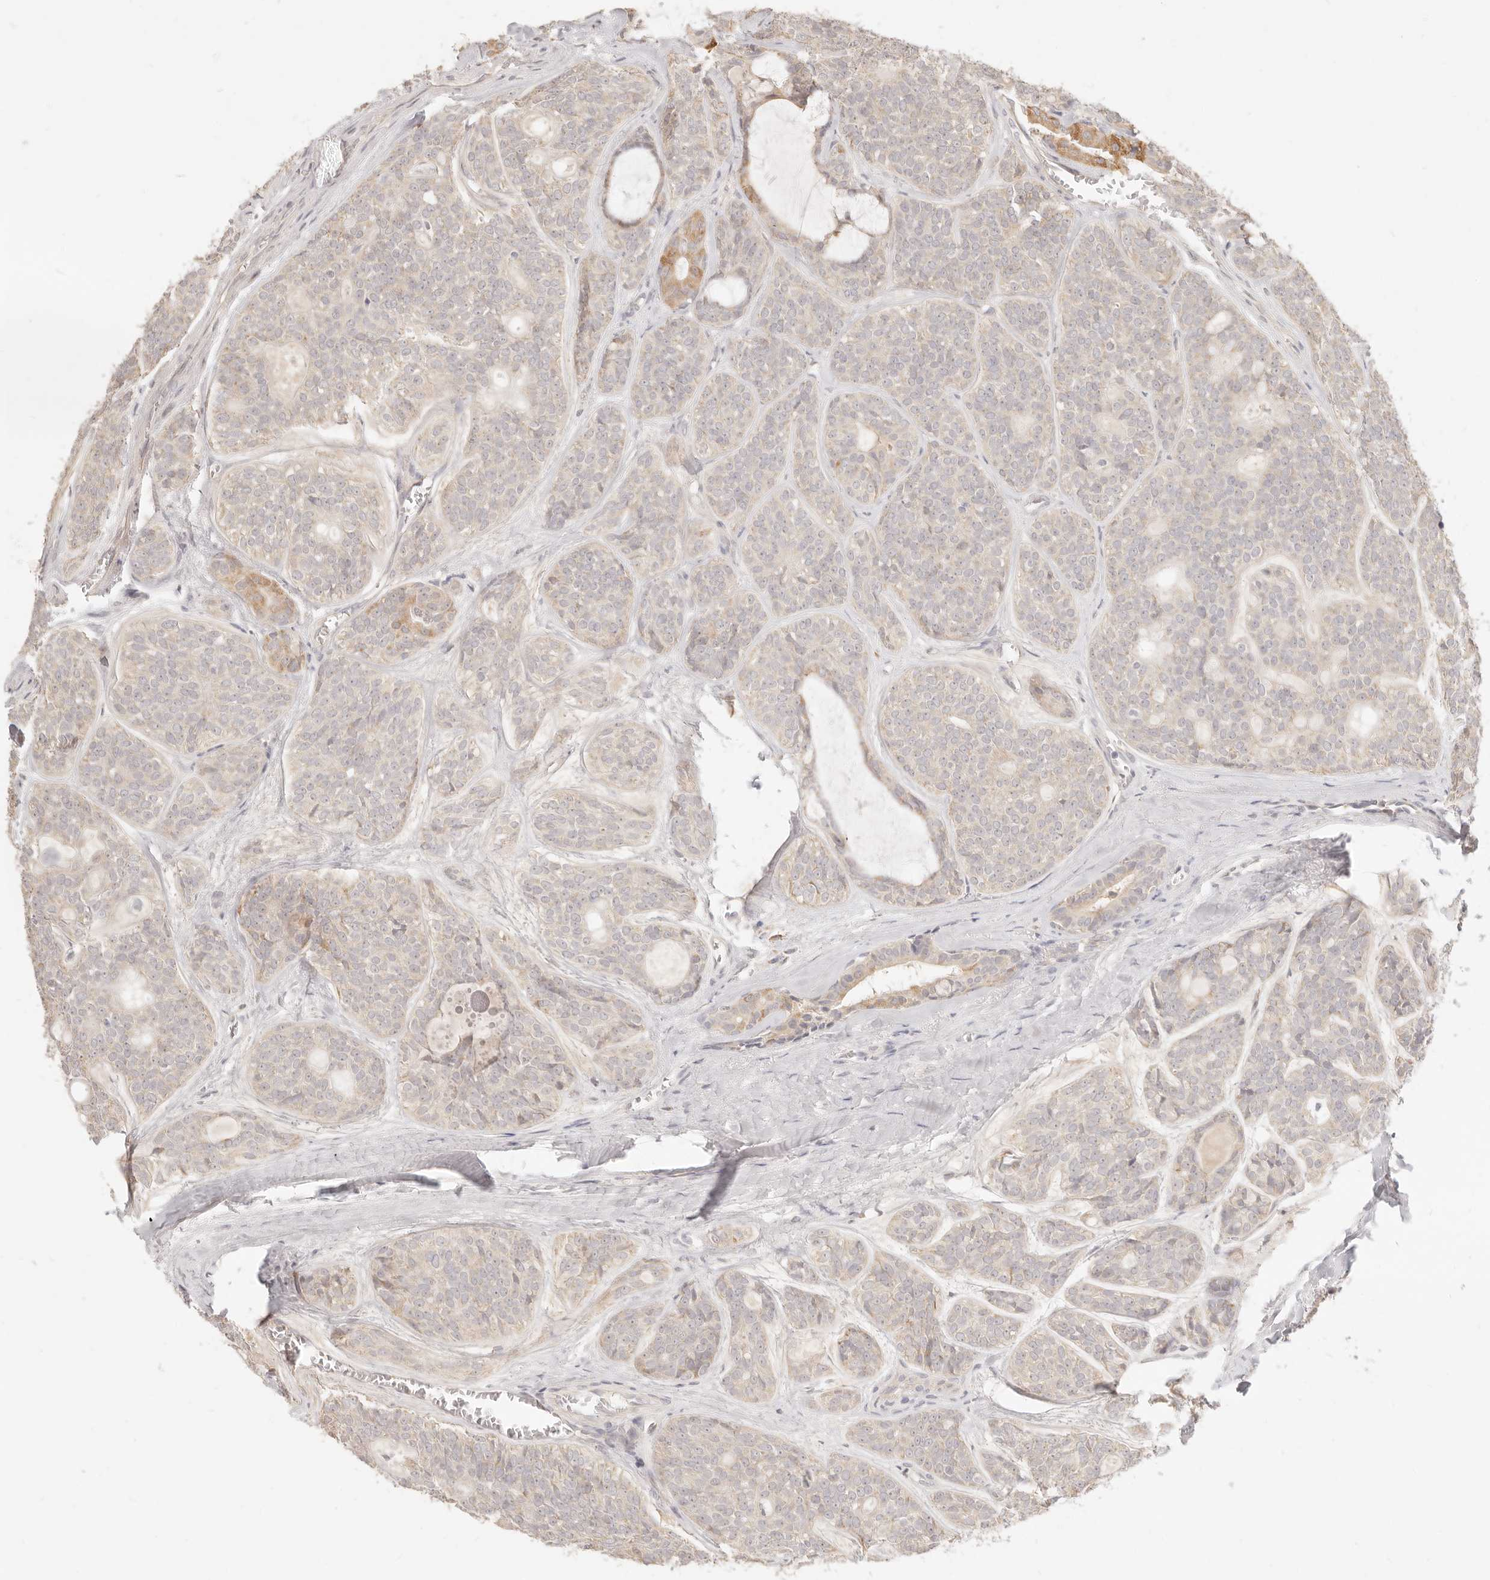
{"staining": {"intensity": "moderate", "quantity": "<25%", "location": "cytoplasmic/membranous"}, "tissue": "head and neck cancer", "cell_type": "Tumor cells", "image_type": "cancer", "snomed": [{"axis": "morphology", "description": "Adenocarcinoma, NOS"}, {"axis": "topography", "description": "Head-Neck"}], "caption": "Moderate cytoplasmic/membranous expression for a protein is present in about <25% of tumor cells of head and neck adenocarcinoma using immunohistochemistry.", "gene": "CPLANE2", "patient": {"sex": "male", "age": 66}}